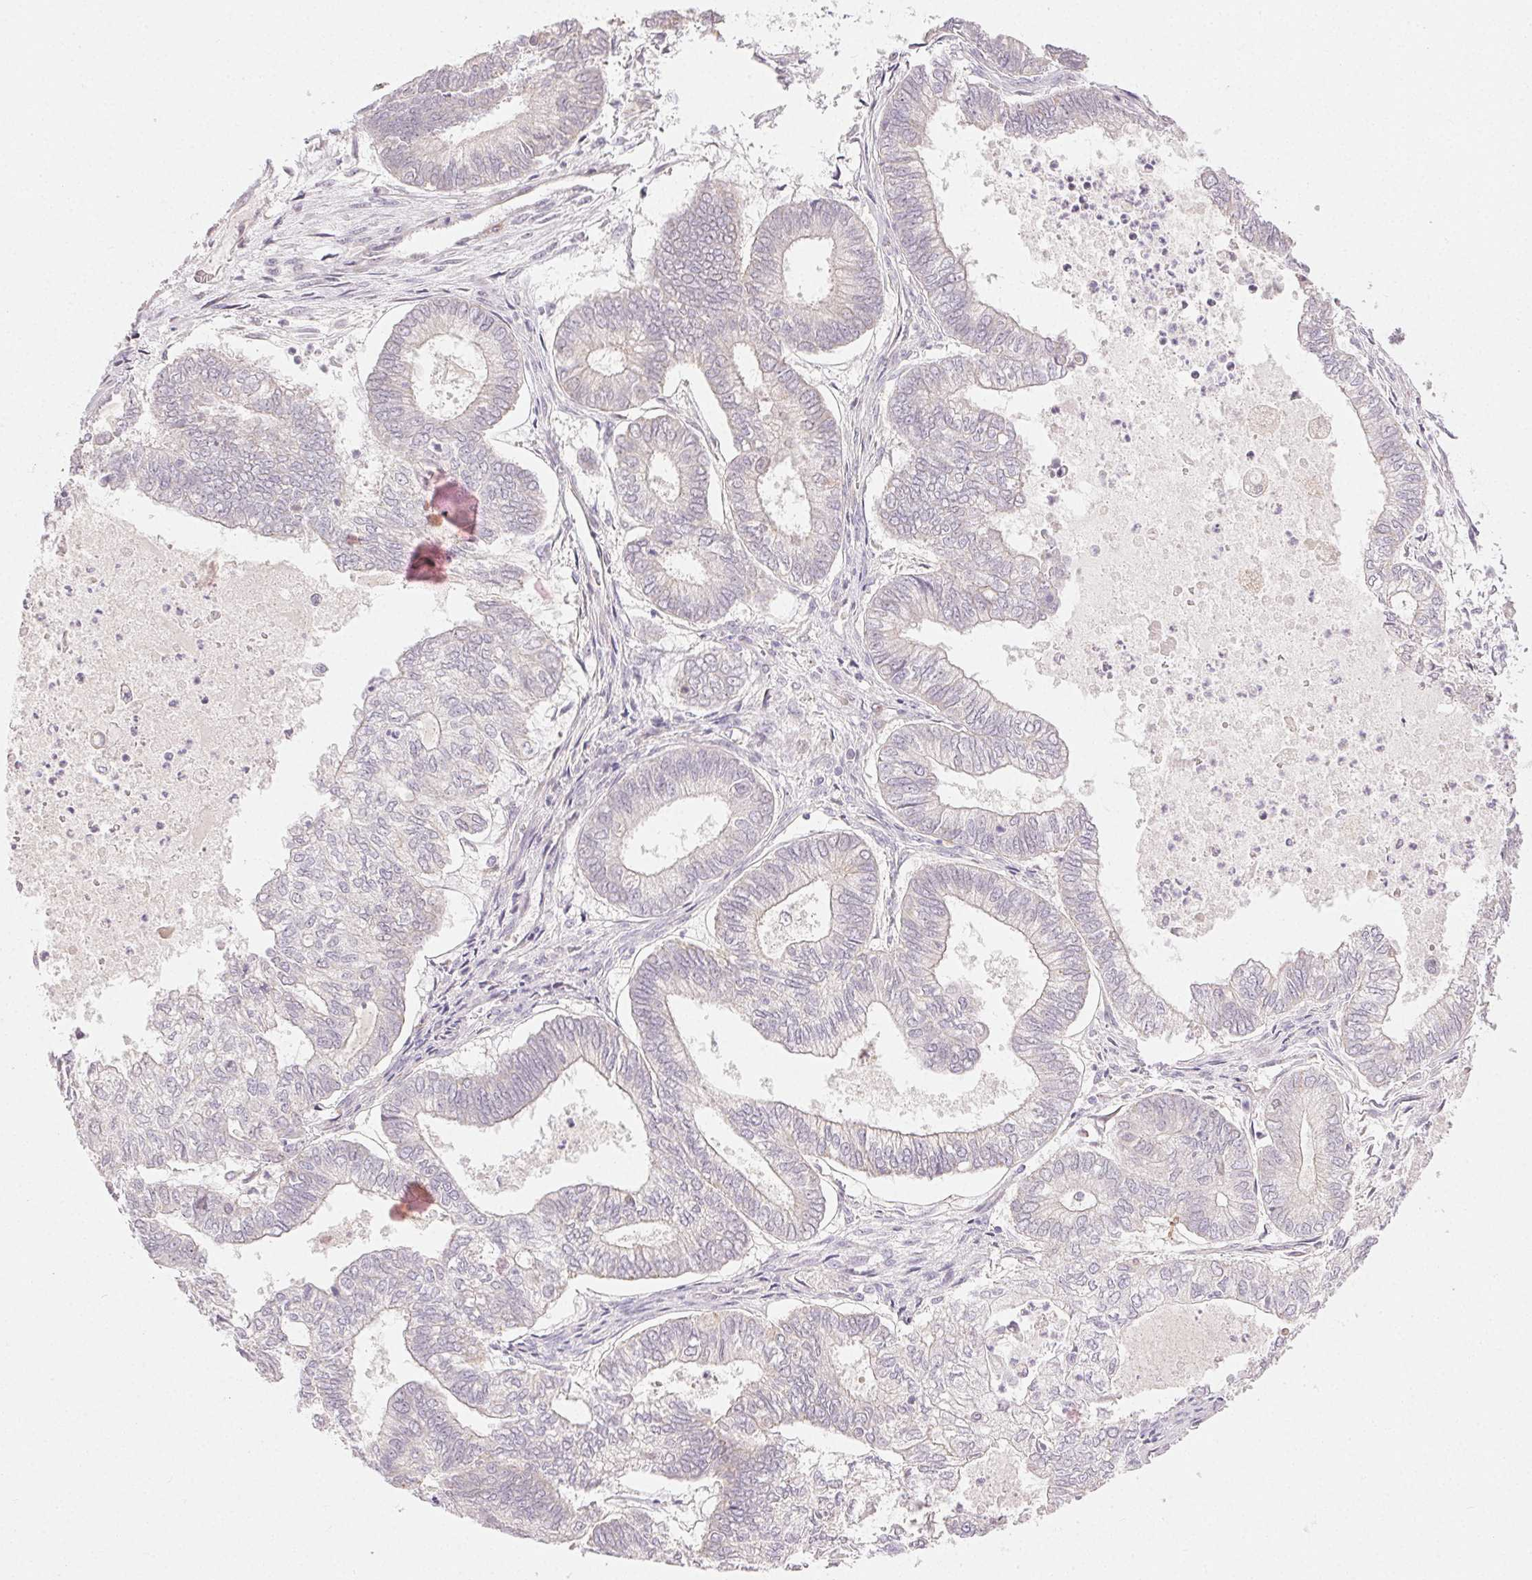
{"staining": {"intensity": "negative", "quantity": "none", "location": "none"}, "tissue": "ovarian cancer", "cell_type": "Tumor cells", "image_type": "cancer", "snomed": [{"axis": "morphology", "description": "Carcinoma, endometroid"}, {"axis": "topography", "description": "Ovary"}], "caption": "DAB immunohistochemical staining of human endometroid carcinoma (ovarian) demonstrates no significant expression in tumor cells.", "gene": "RPGRIP1", "patient": {"sex": "female", "age": 64}}